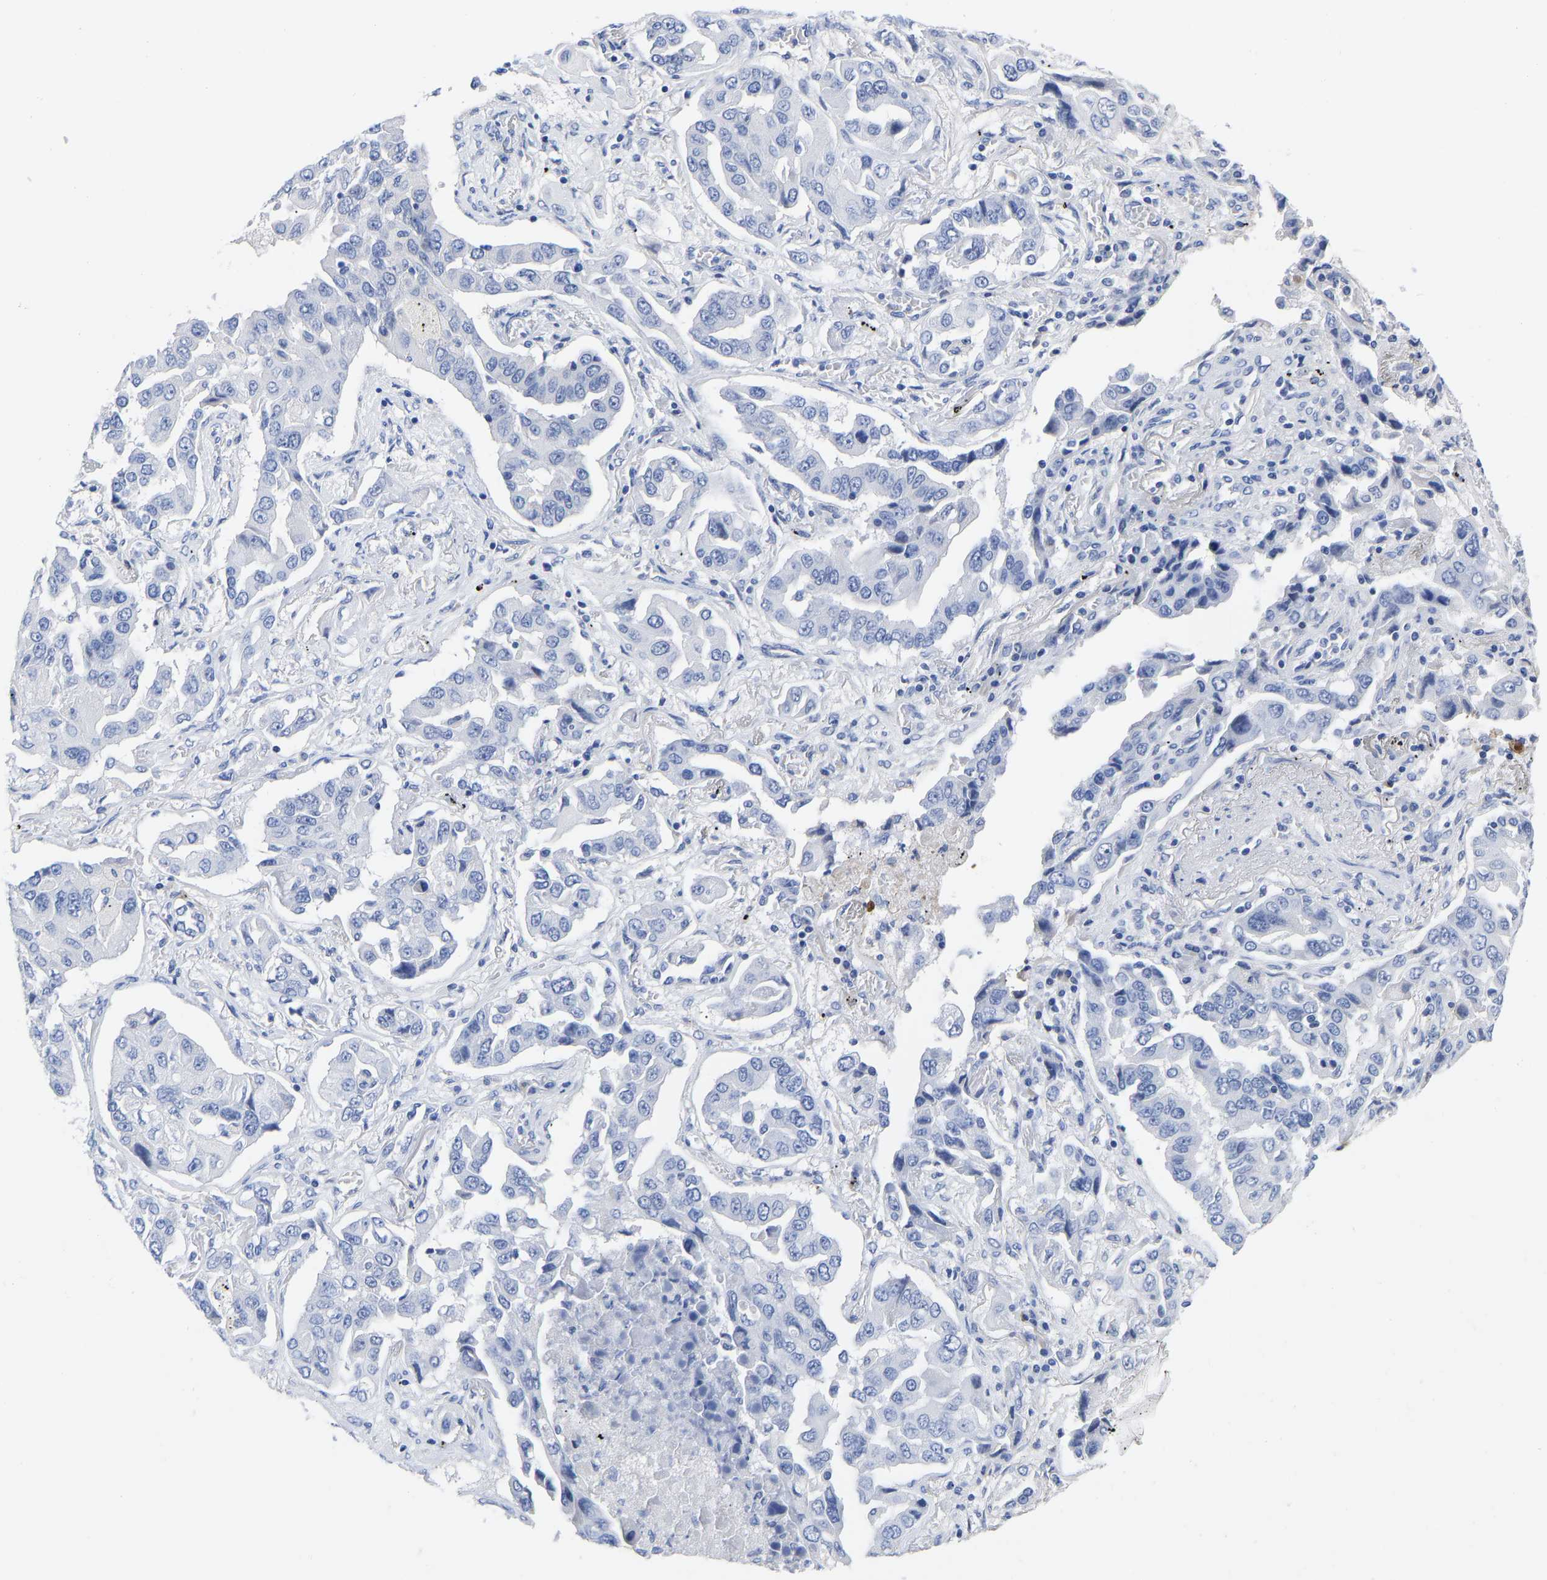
{"staining": {"intensity": "negative", "quantity": "none", "location": "none"}, "tissue": "lung cancer", "cell_type": "Tumor cells", "image_type": "cancer", "snomed": [{"axis": "morphology", "description": "Adenocarcinoma, NOS"}, {"axis": "topography", "description": "Lung"}], "caption": "Immunohistochemistry (IHC) photomicrograph of neoplastic tissue: human lung adenocarcinoma stained with DAB exhibits no significant protein positivity in tumor cells.", "gene": "GPA33", "patient": {"sex": "female", "age": 65}}